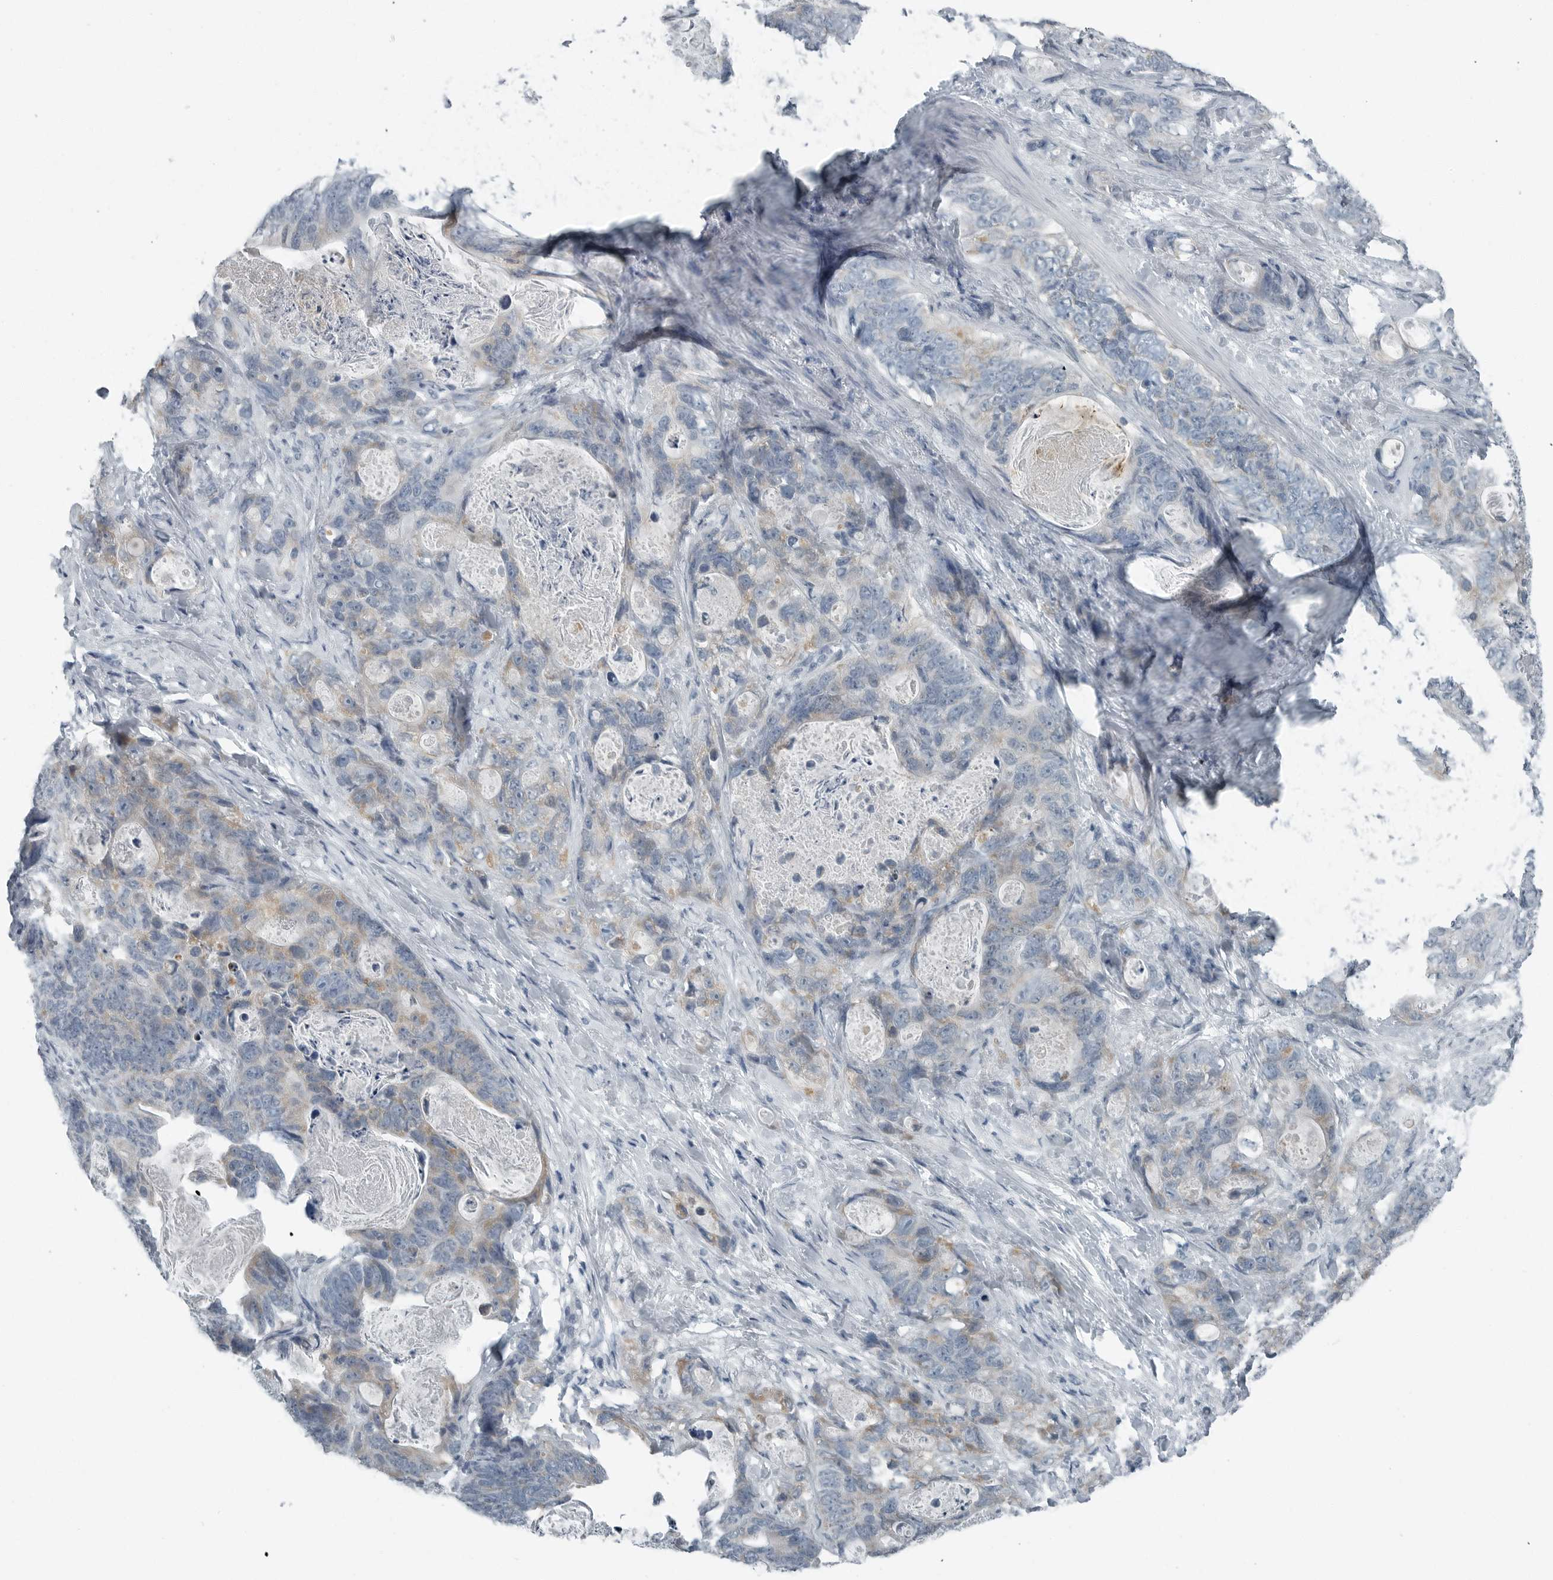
{"staining": {"intensity": "moderate", "quantity": "<25%", "location": "cytoplasmic/membranous"}, "tissue": "stomach cancer", "cell_type": "Tumor cells", "image_type": "cancer", "snomed": [{"axis": "morphology", "description": "Normal tissue, NOS"}, {"axis": "morphology", "description": "Adenocarcinoma, NOS"}, {"axis": "topography", "description": "Stomach"}], "caption": "Immunohistochemical staining of adenocarcinoma (stomach) exhibits moderate cytoplasmic/membranous protein expression in approximately <25% of tumor cells.", "gene": "ZPBP2", "patient": {"sex": "female", "age": 89}}